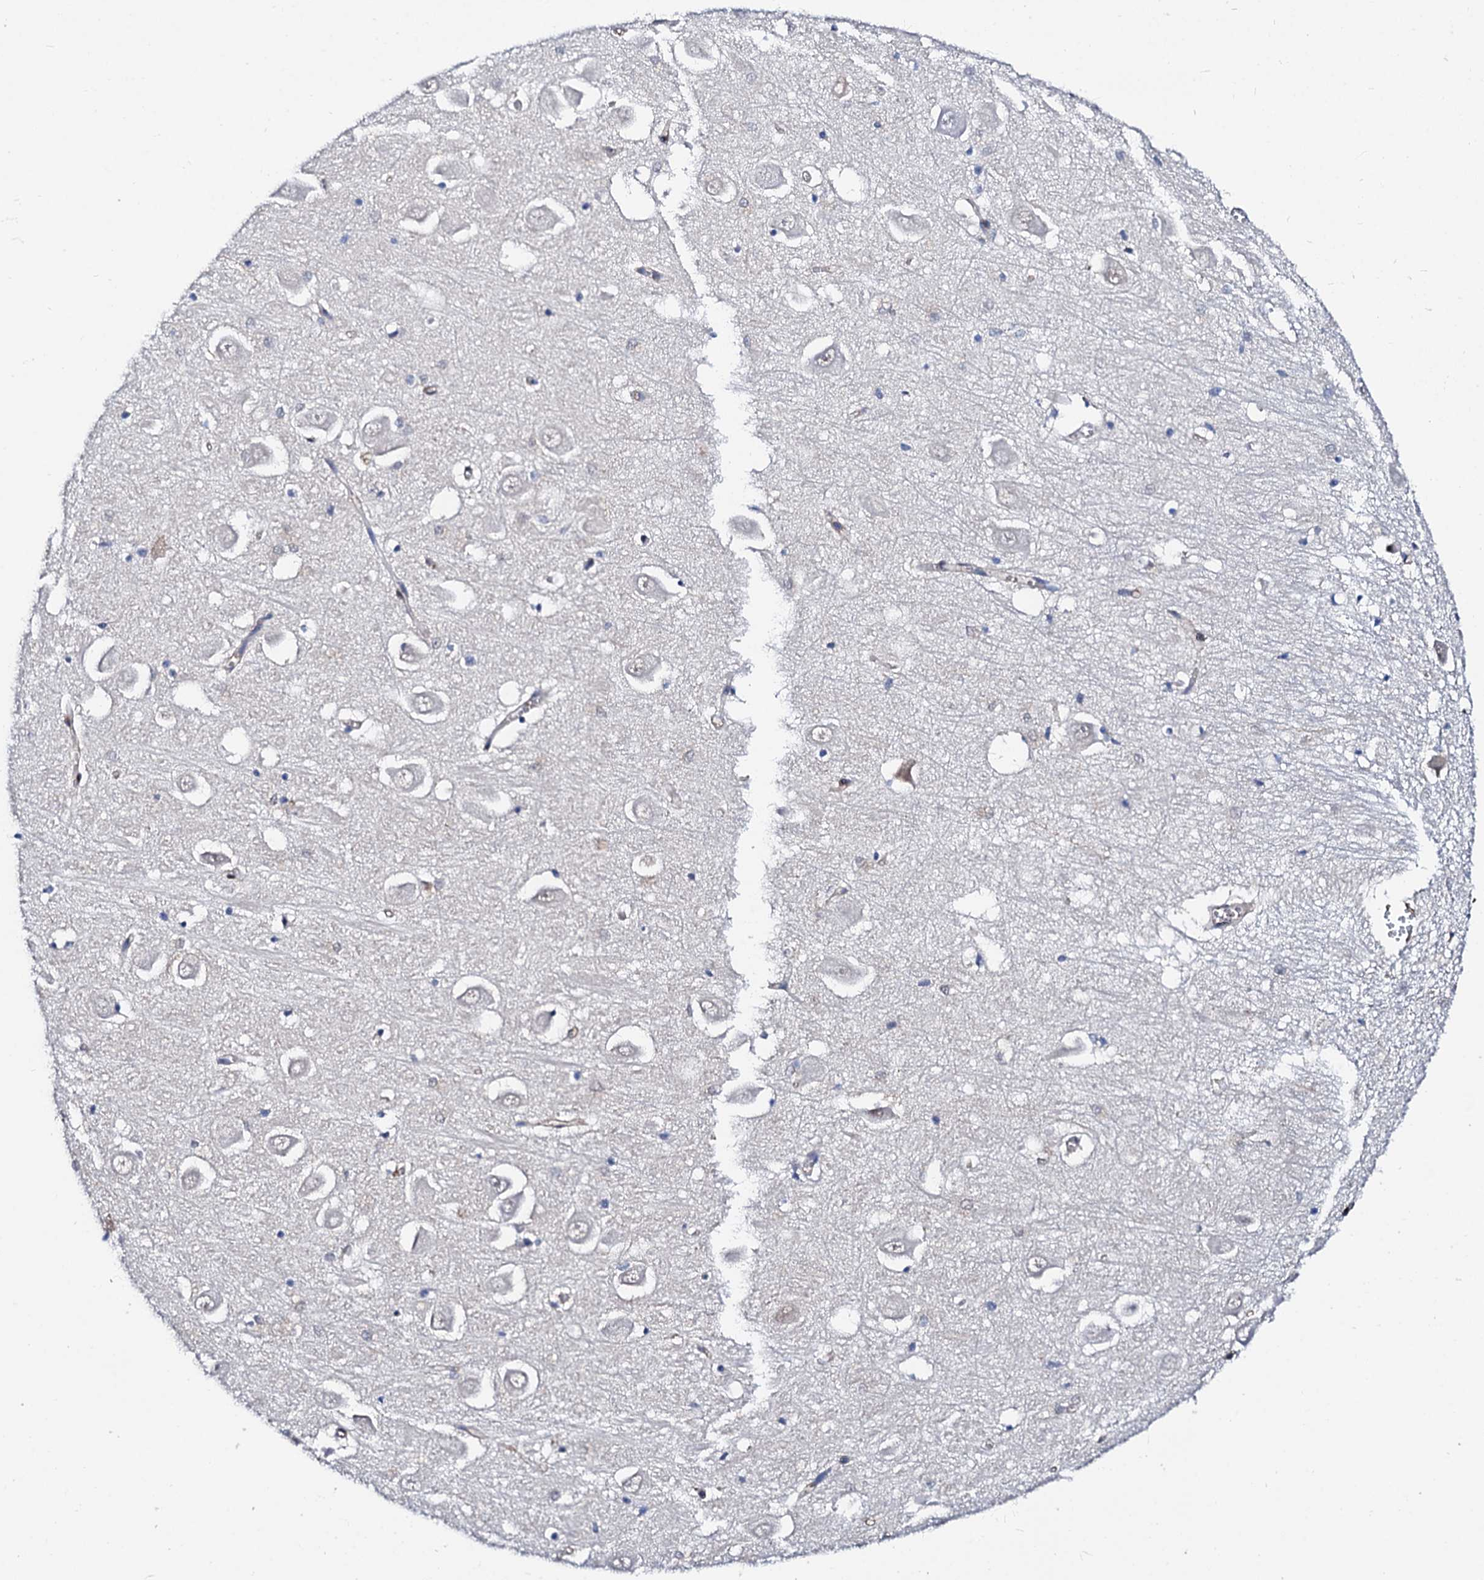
{"staining": {"intensity": "negative", "quantity": "none", "location": "none"}, "tissue": "hippocampus", "cell_type": "Glial cells", "image_type": "normal", "snomed": [{"axis": "morphology", "description": "Normal tissue, NOS"}, {"axis": "topography", "description": "Hippocampus"}], "caption": "High power microscopy micrograph of an IHC image of benign hippocampus, revealing no significant expression in glial cells. (DAB immunohistochemistry (IHC) with hematoxylin counter stain).", "gene": "CSN2", "patient": {"sex": "male", "age": 70}}